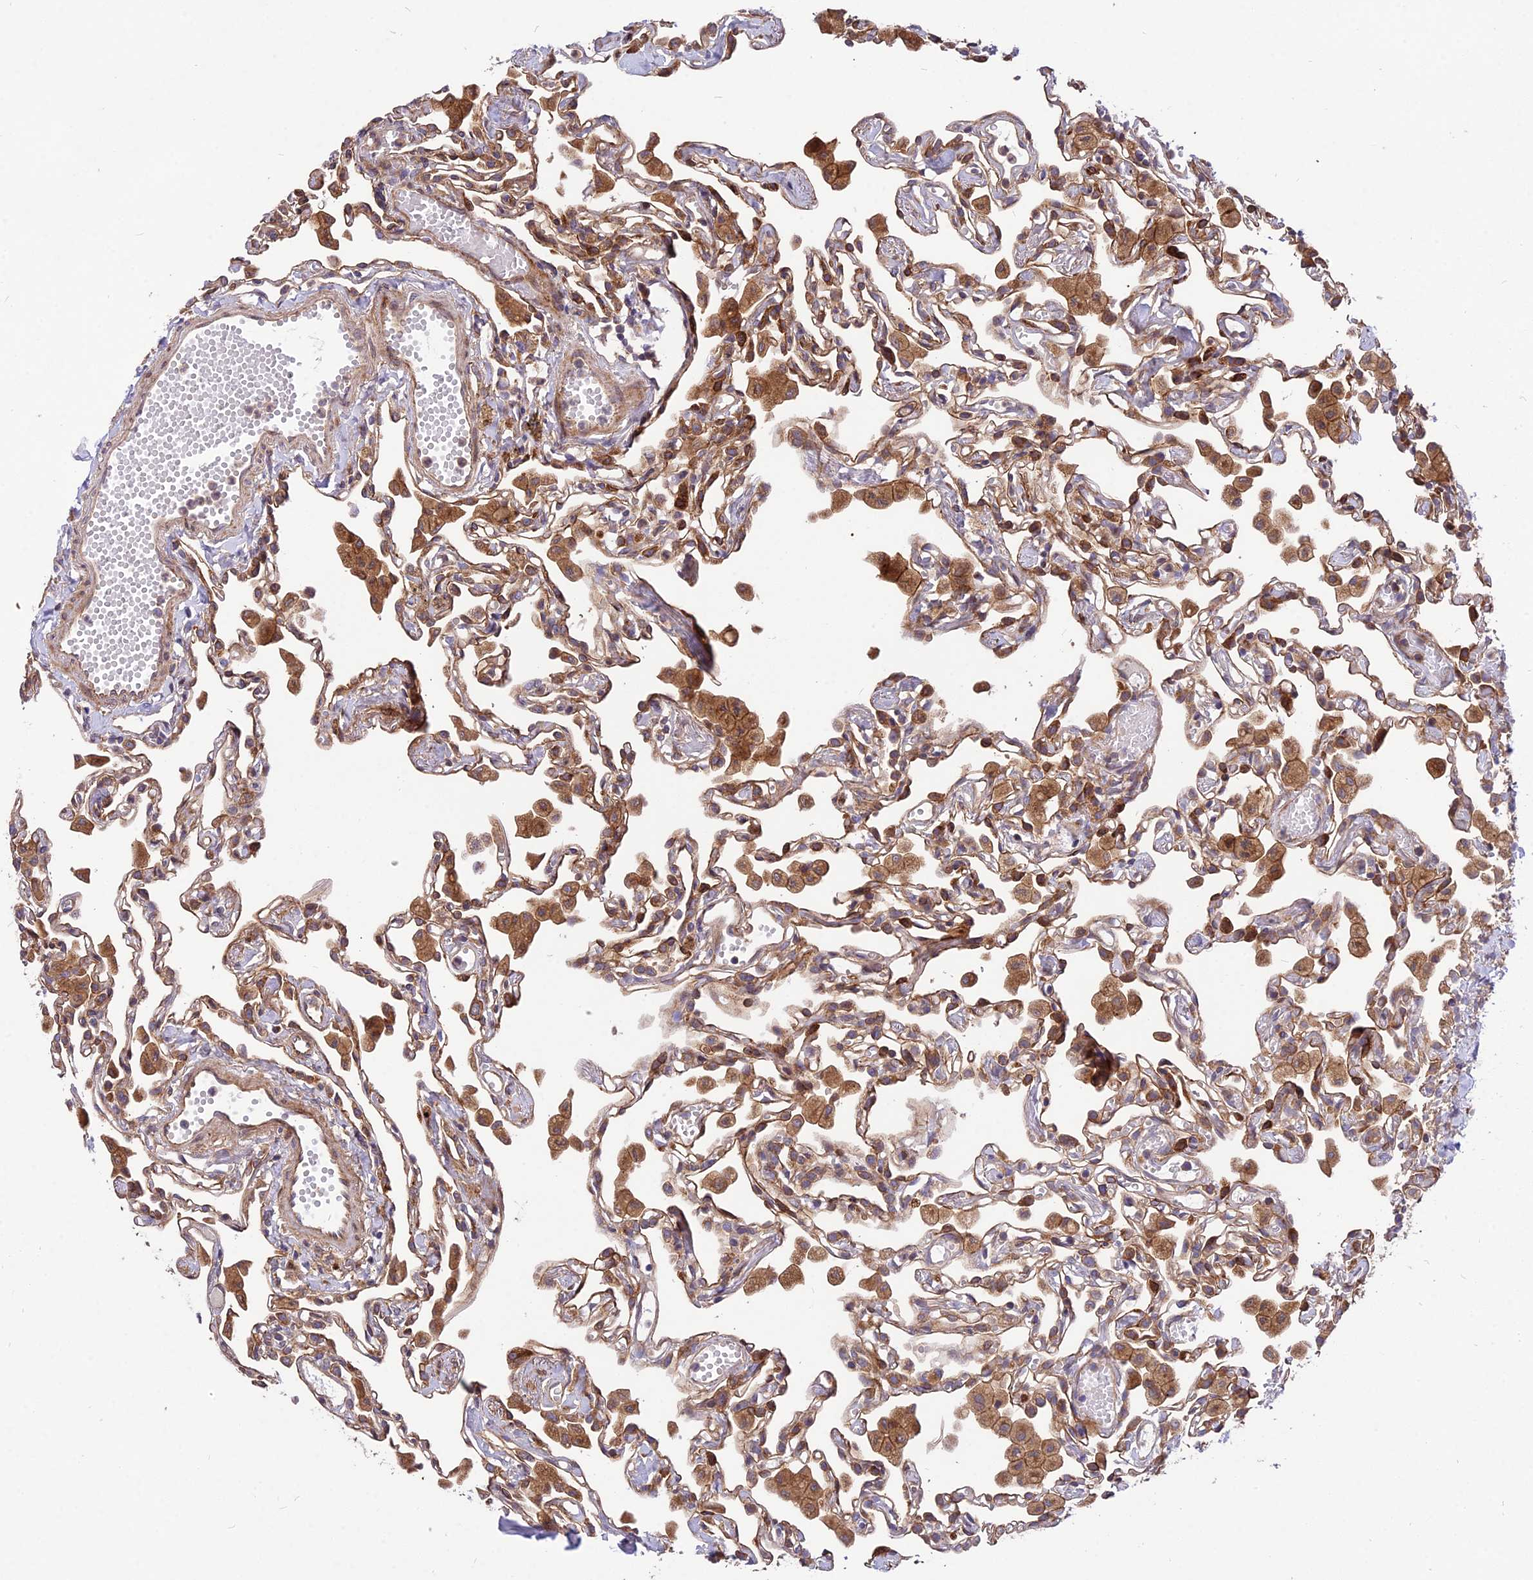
{"staining": {"intensity": "moderate", "quantity": ">75%", "location": "cytoplasmic/membranous"}, "tissue": "lung", "cell_type": "Alveolar cells", "image_type": "normal", "snomed": [{"axis": "morphology", "description": "Normal tissue, NOS"}, {"axis": "topography", "description": "Bronchus"}, {"axis": "topography", "description": "Lung"}], "caption": "Human lung stained with a protein marker shows moderate staining in alveolar cells.", "gene": "ROCK1", "patient": {"sex": "female", "age": 49}}